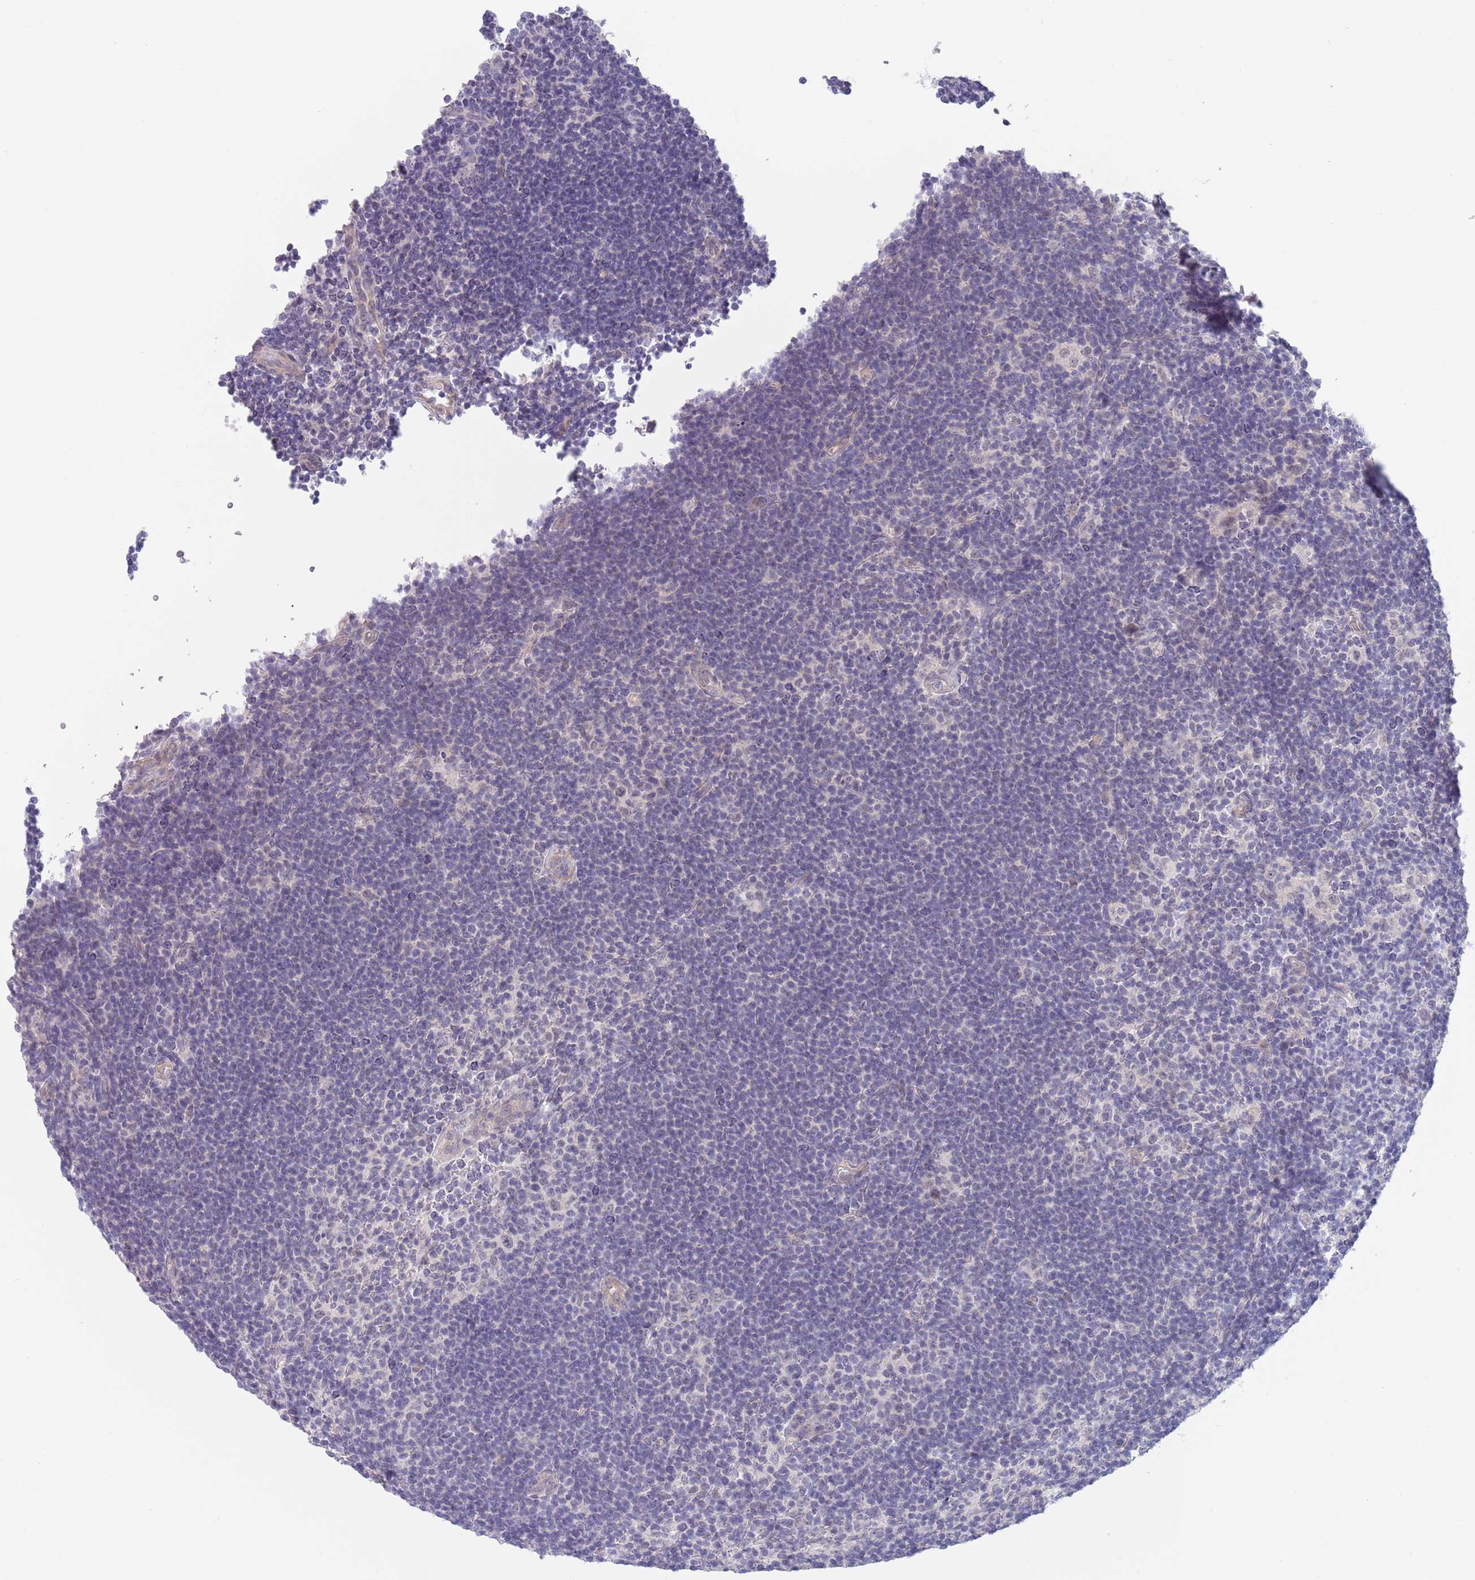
{"staining": {"intensity": "negative", "quantity": "none", "location": "none"}, "tissue": "lymphoma", "cell_type": "Tumor cells", "image_type": "cancer", "snomed": [{"axis": "morphology", "description": "Hodgkin's disease, NOS"}, {"axis": "topography", "description": "Lymph node"}], "caption": "Micrograph shows no significant protein staining in tumor cells of lymphoma.", "gene": "RNF169", "patient": {"sex": "female", "age": 57}}